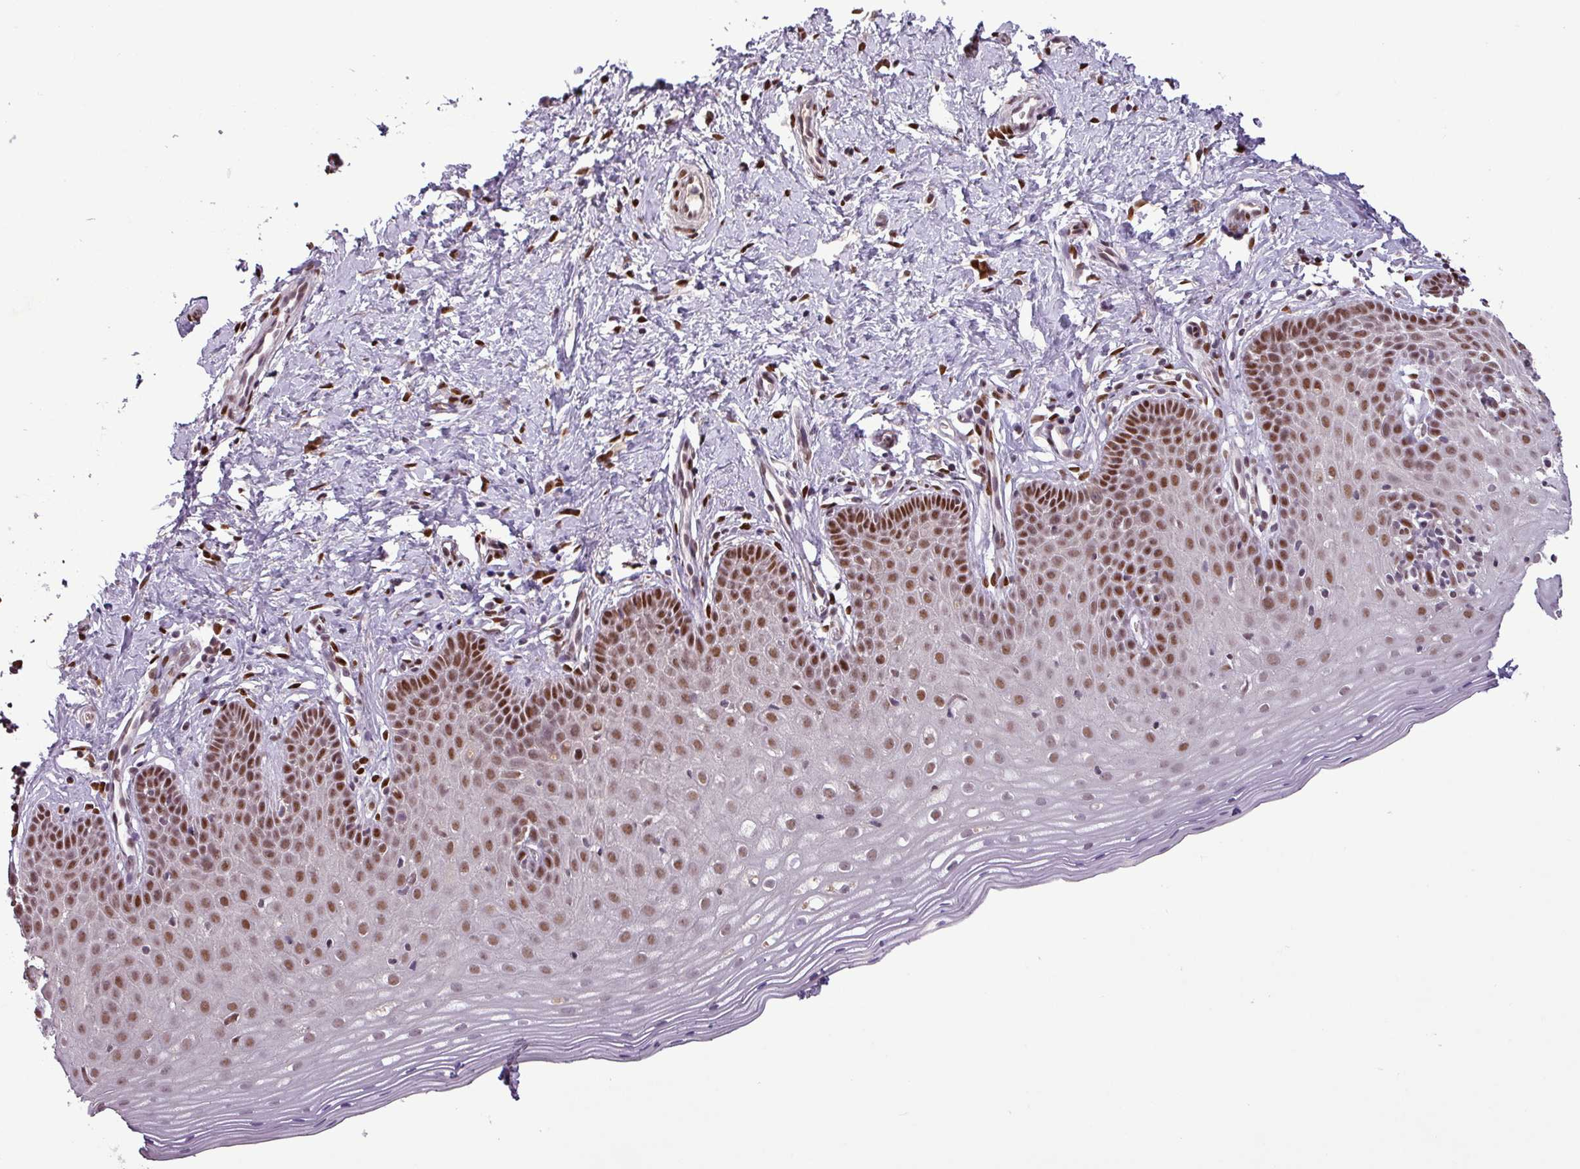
{"staining": {"intensity": "moderate", "quantity": ">75%", "location": "nuclear"}, "tissue": "cervix", "cell_type": "Glandular cells", "image_type": "normal", "snomed": [{"axis": "morphology", "description": "Normal tissue, NOS"}, {"axis": "topography", "description": "Cervix"}], "caption": "About >75% of glandular cells in benign cervix show moderate nuclear protein expression as visualized by brown immunohistochemical staining.", "gene": "IRF2BPL", "patient": {"sex": "female", "age": 36}}